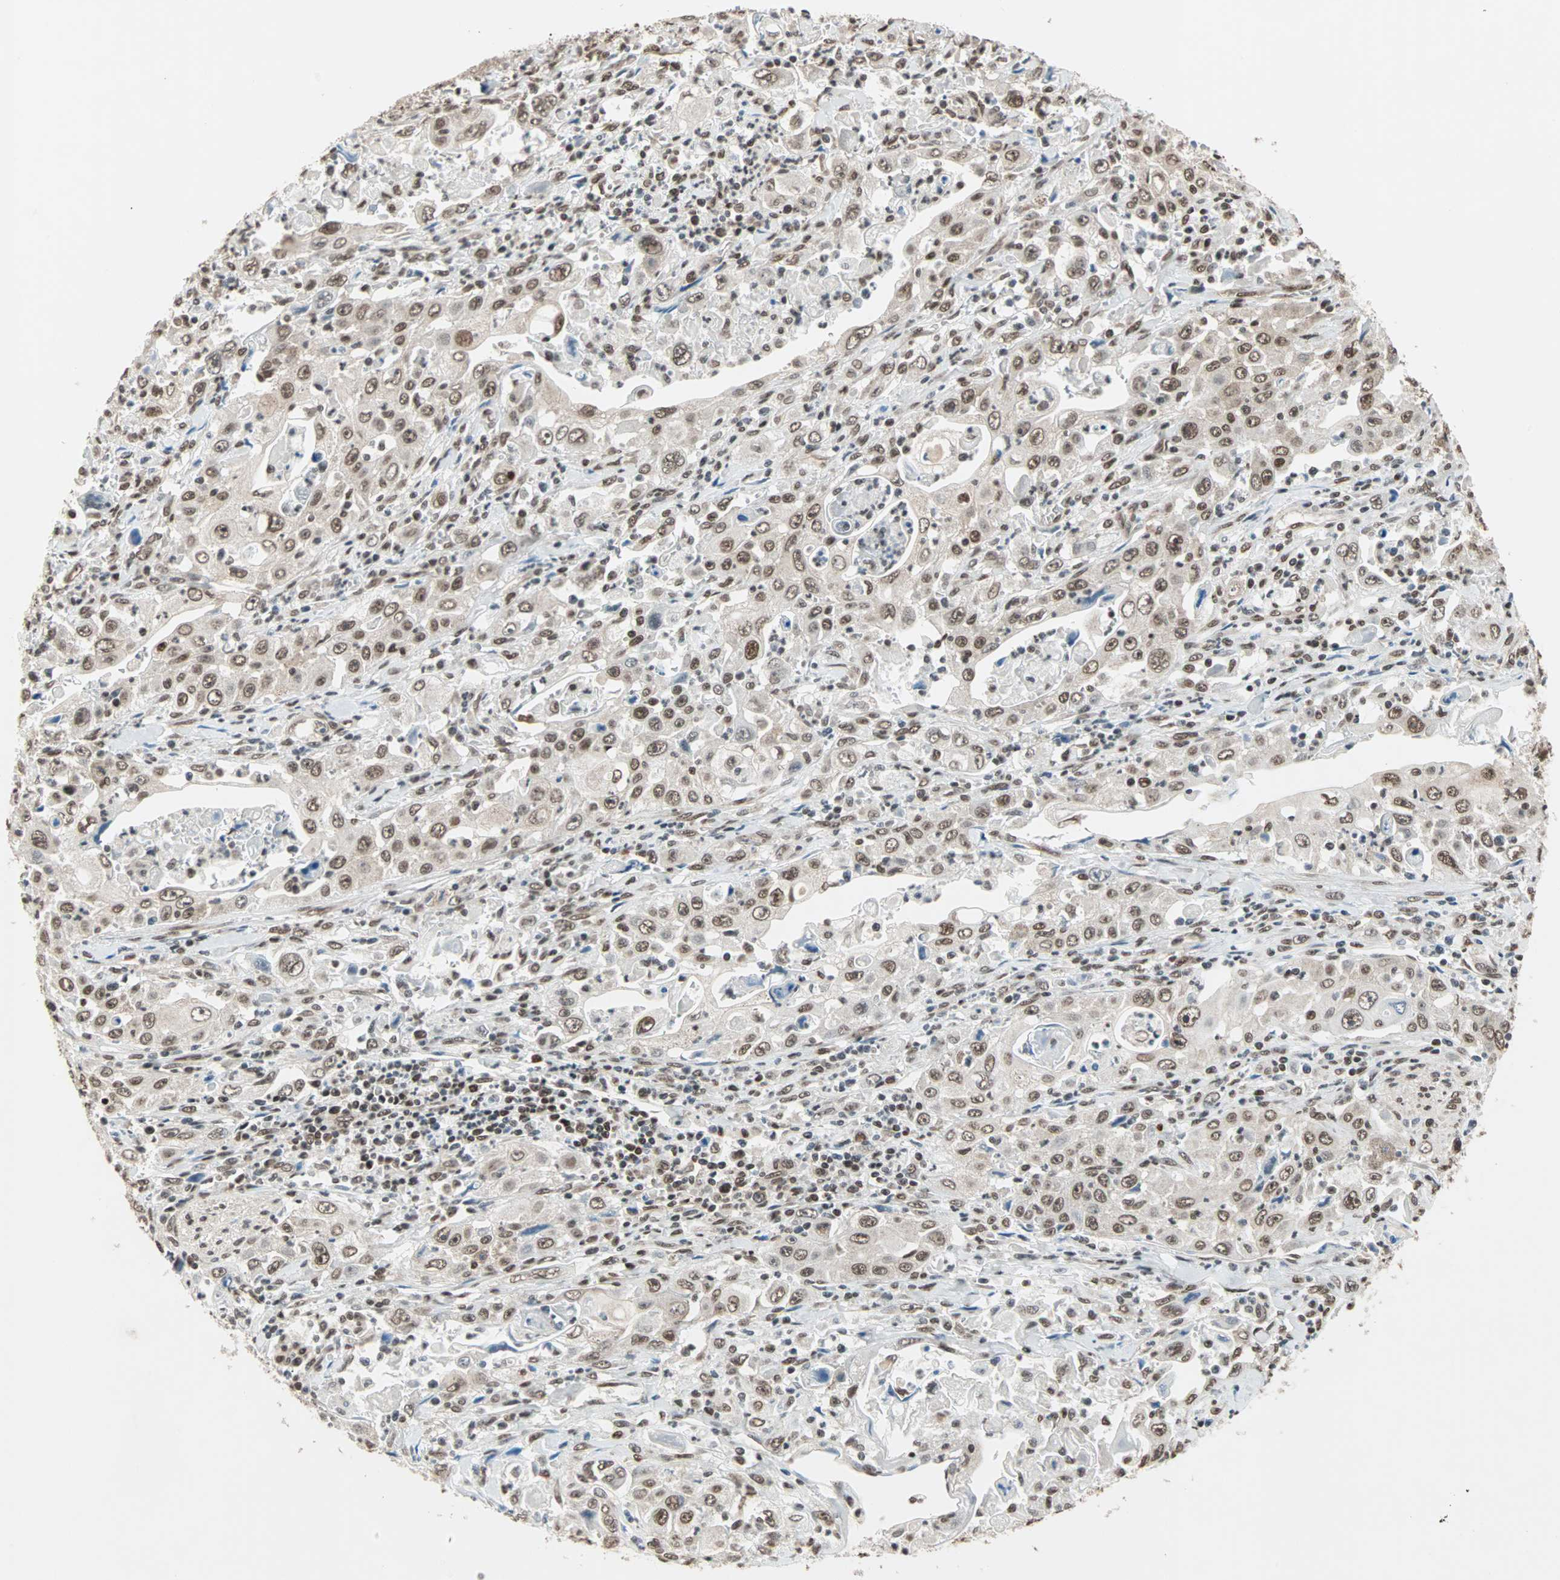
{"staining": {"intensity": "moderate", "quantity": ">75%", "location": "nuclear"}, "tissue": "pancreatic cancer", "cell_type": "Tumor cells", "image_type": "cancer", "snomed": [{"axis": "morphology", "description": "Adenocarcinoma, NOS"}, {"axis": "topography", "description": "Pancreas"}], "caption": "About >75% of tumor cells in pancreatic adenocarcinoma display moderate nuclear protein staining as visualized by brown immunohistochemical staining.", "gene": "DAZAP1", "patient": {"sex": "male", "age": 70}}